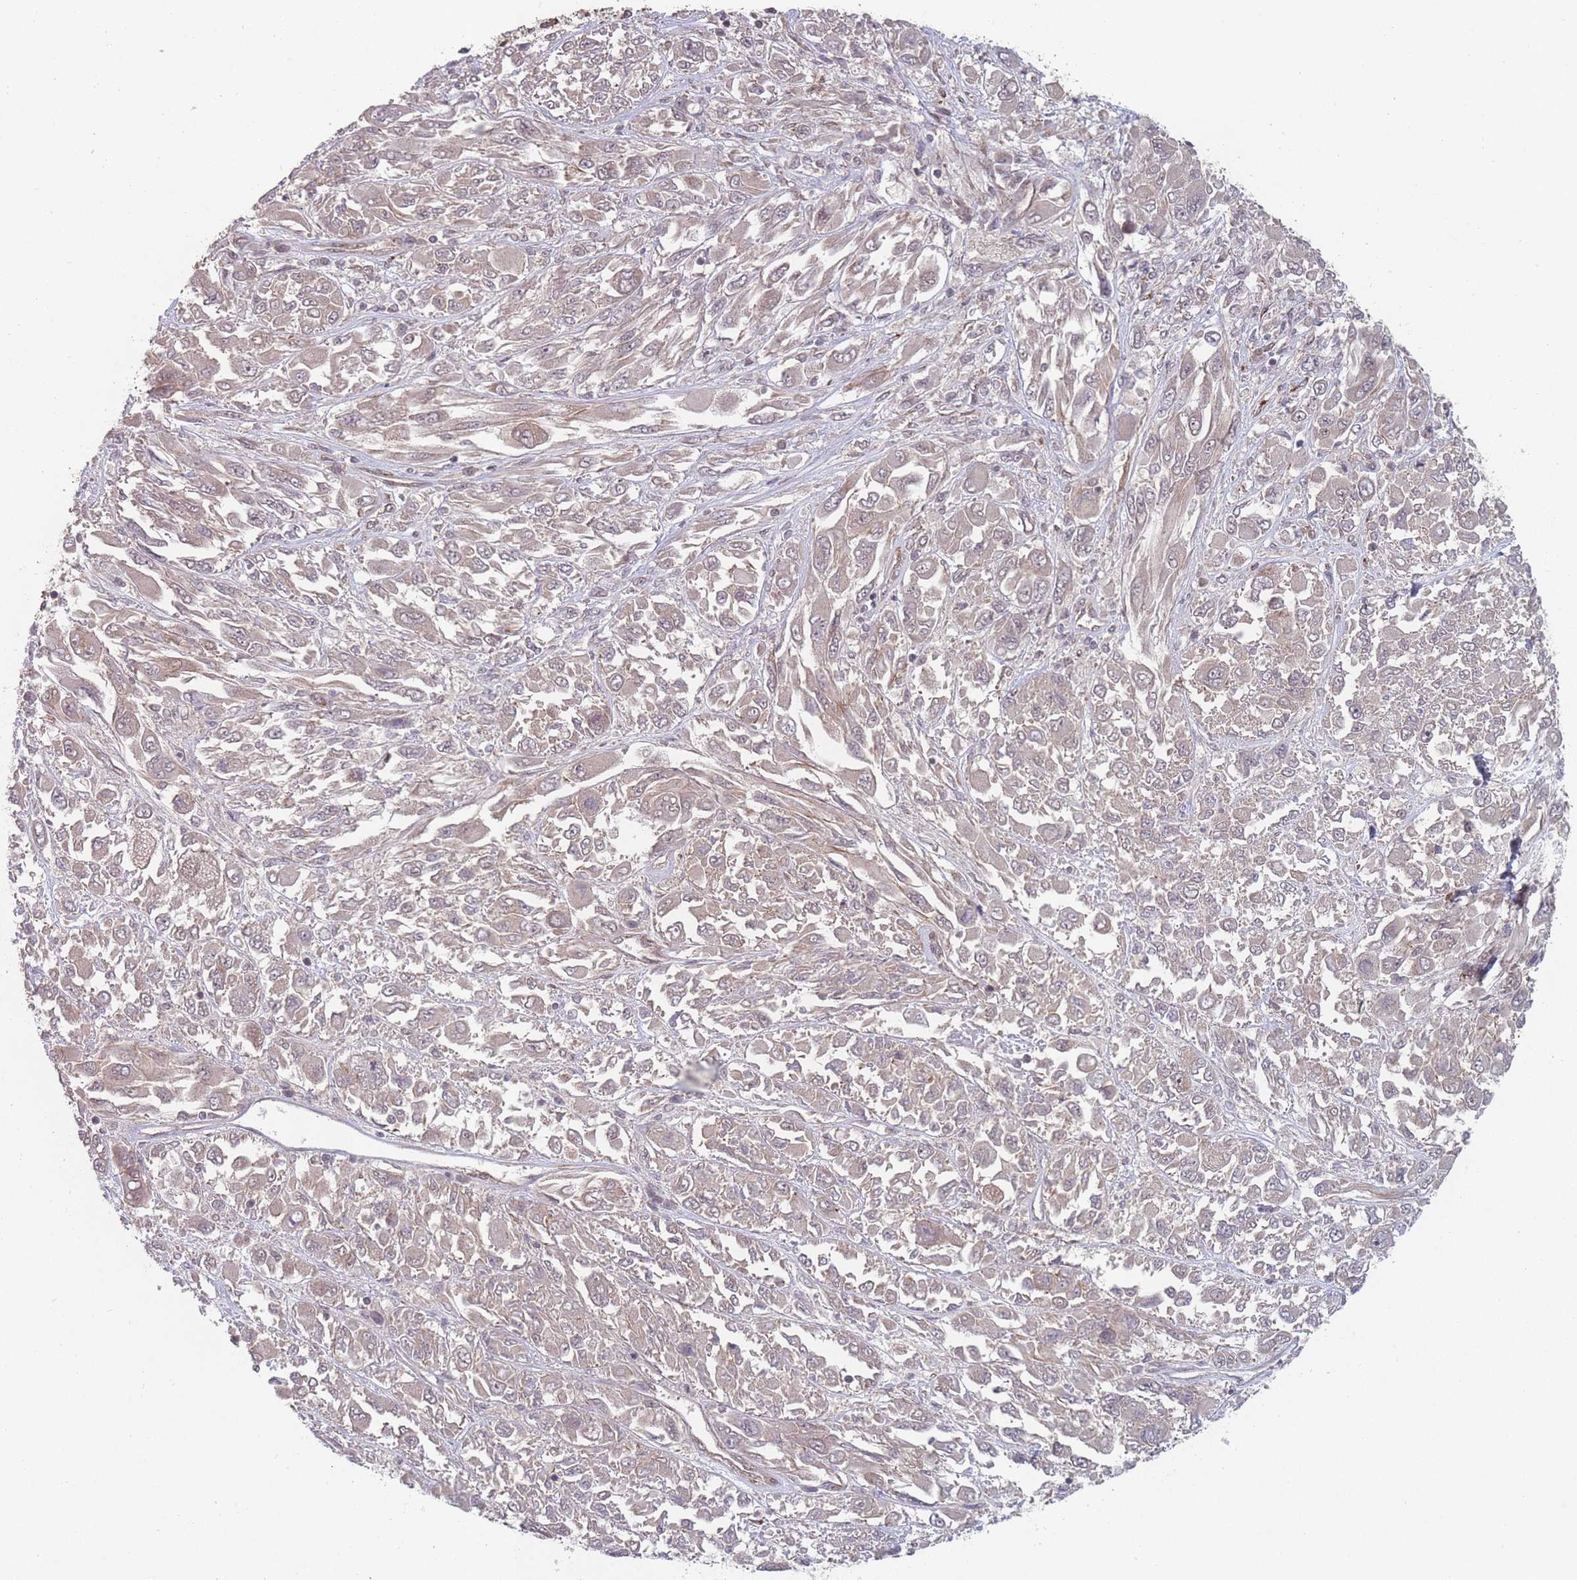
{"staining": {"intensity": "negative", "quantity": "none", "location": "none"}, "tissue": "melanoma", "cell_type": "Tumor cells", "image_type": "cancer", "snomed": [{"axis": "morphology", "description": "Malignant melanoma, NOS"}, {"axis": "topography", "description": "Skin"}], "caption": "A photomicrograph of malignant melanoma stained for a protein displays no brown staining in tumor cells.", "gene": "CNTRL", "patient": {"sex": "female", "age": 91}}